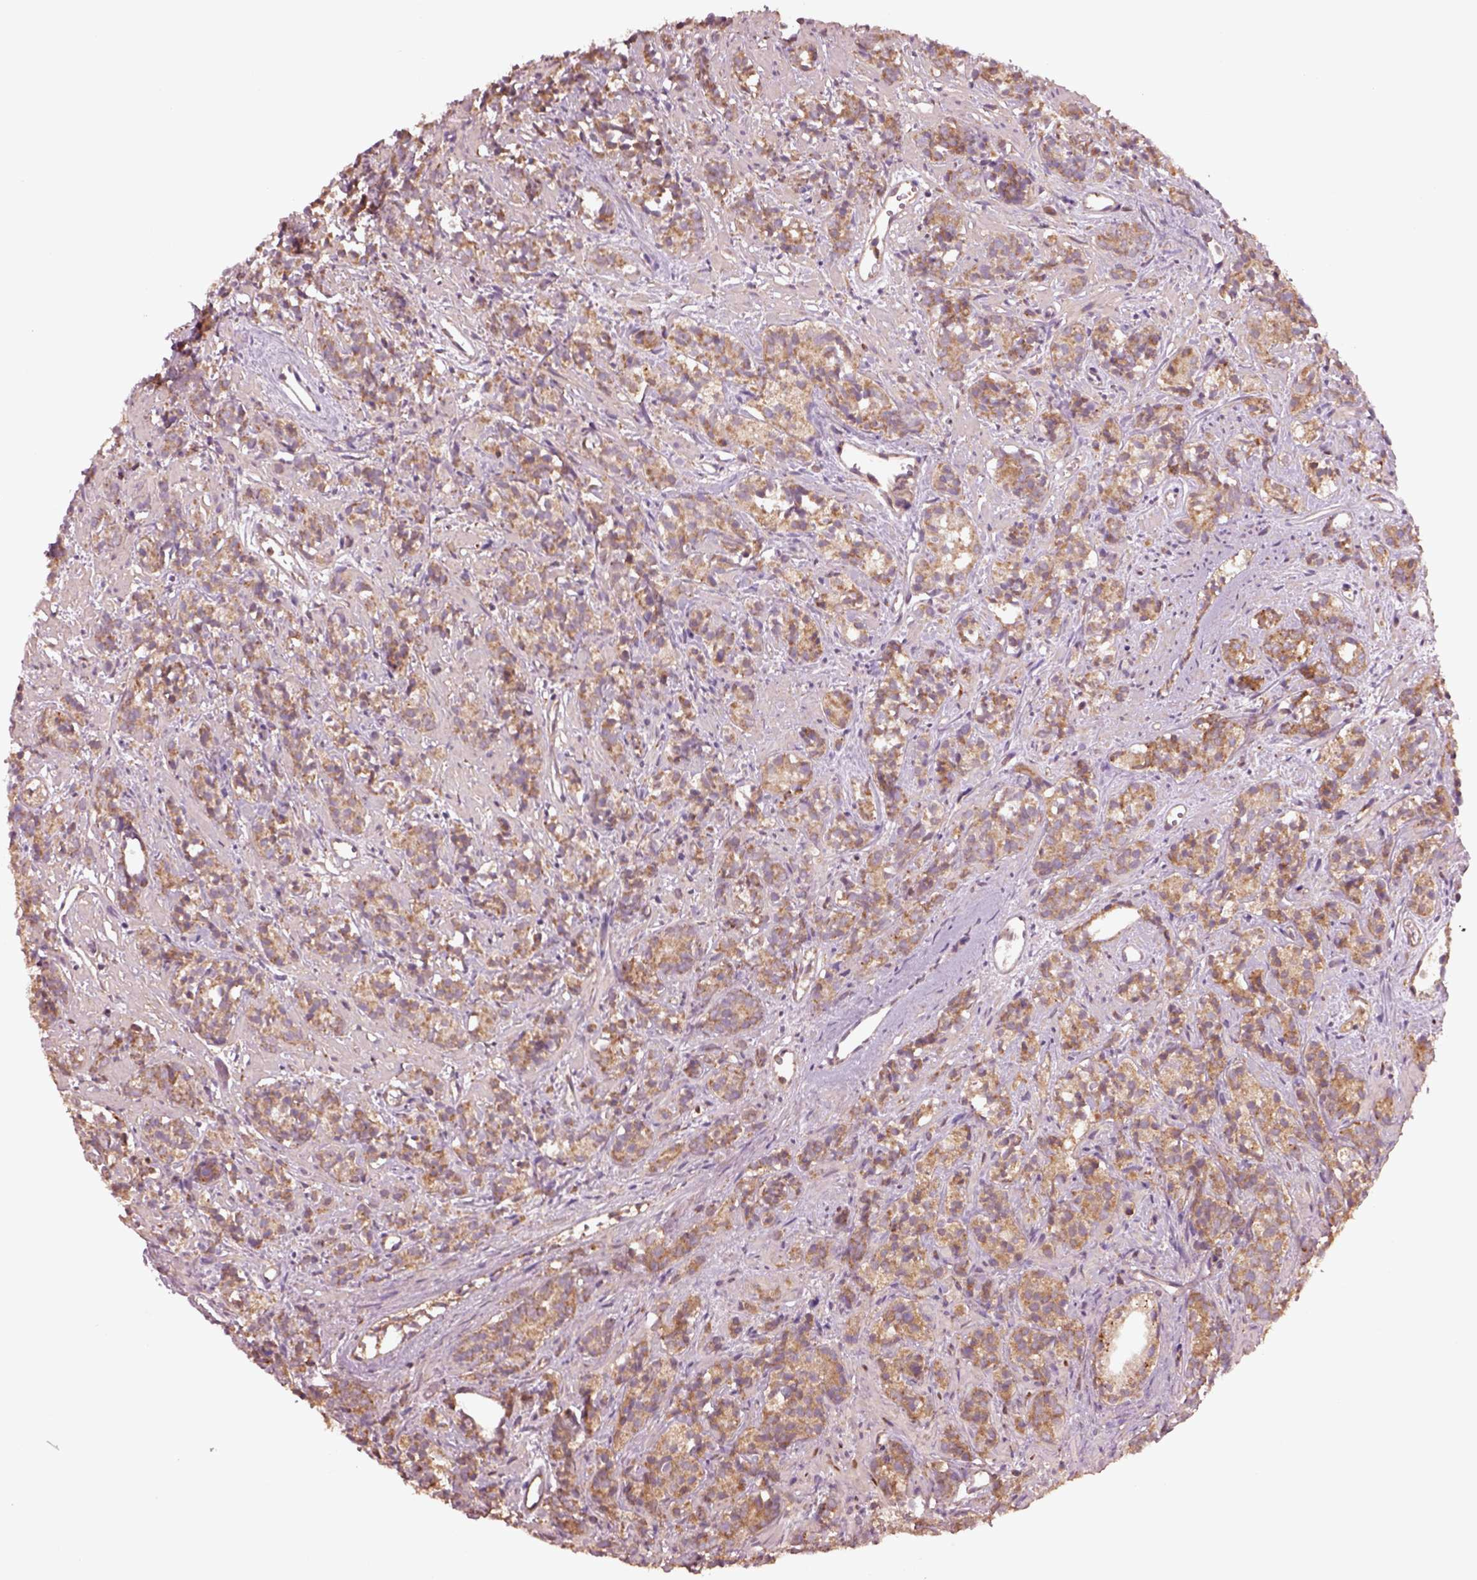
{"staining": {"intensity": "moderate", "quantity": "<25%", "location": "cytoplasmic/membranous"}, "tissue": "prostate cancer", "cell_type": "Tumor cells", "image_type": "cancer", "snomed": [{"axis": "morphology", "description": "Adenocarcinoma, High grade"}, {"axis": "topography", "description": "Prostate"}], "caption": "Tumor cells exhibit low levels of moderate cytoplasmic/membranous staining in approximately <25% of cells in high-grade adenocarcinoma (prostate).", "gene": "TRADD", "patient": {"sex": "male", "age": 84}}